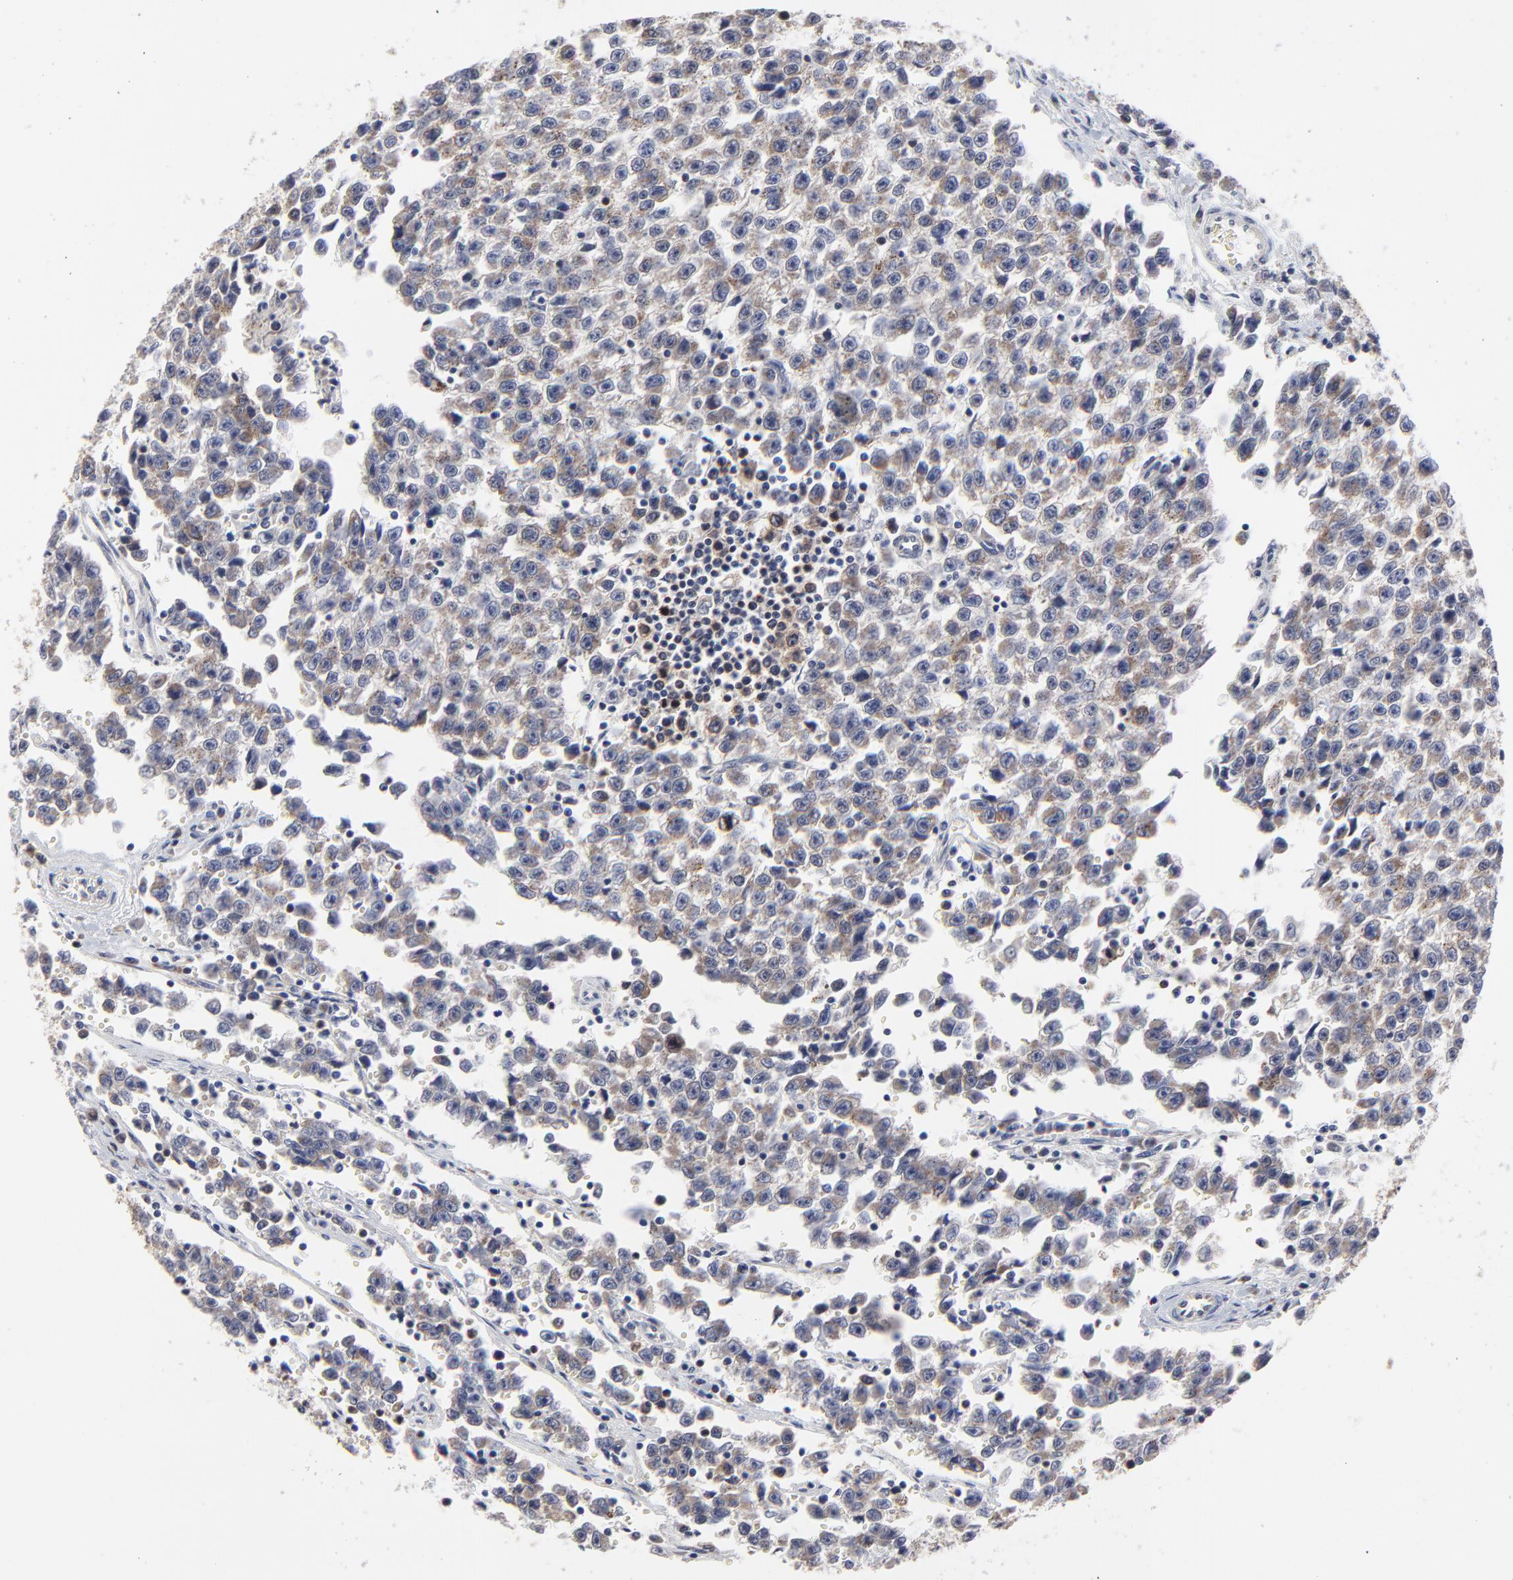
{"staining": {"intensity": "weak", "quantity": "<25%", "location": "cytoplasmic/membranous"}, "tissue": "testis cancer", "cell_type": "Tumor cells", "image_type": "cancer", "snomed": [{"axis": "morphology", "description": "Seminoma, NOS"}, {"axis": "topography", "description": "Testis"}], "caption": "Immunohistochemistry micrograph of neoplastic tissue: testis seminoma stained with DAB demonstrates no significant protein positivity in tumor cells.", "gene": "NCAPH", "patient": {"sex": "male", "age": 35}}